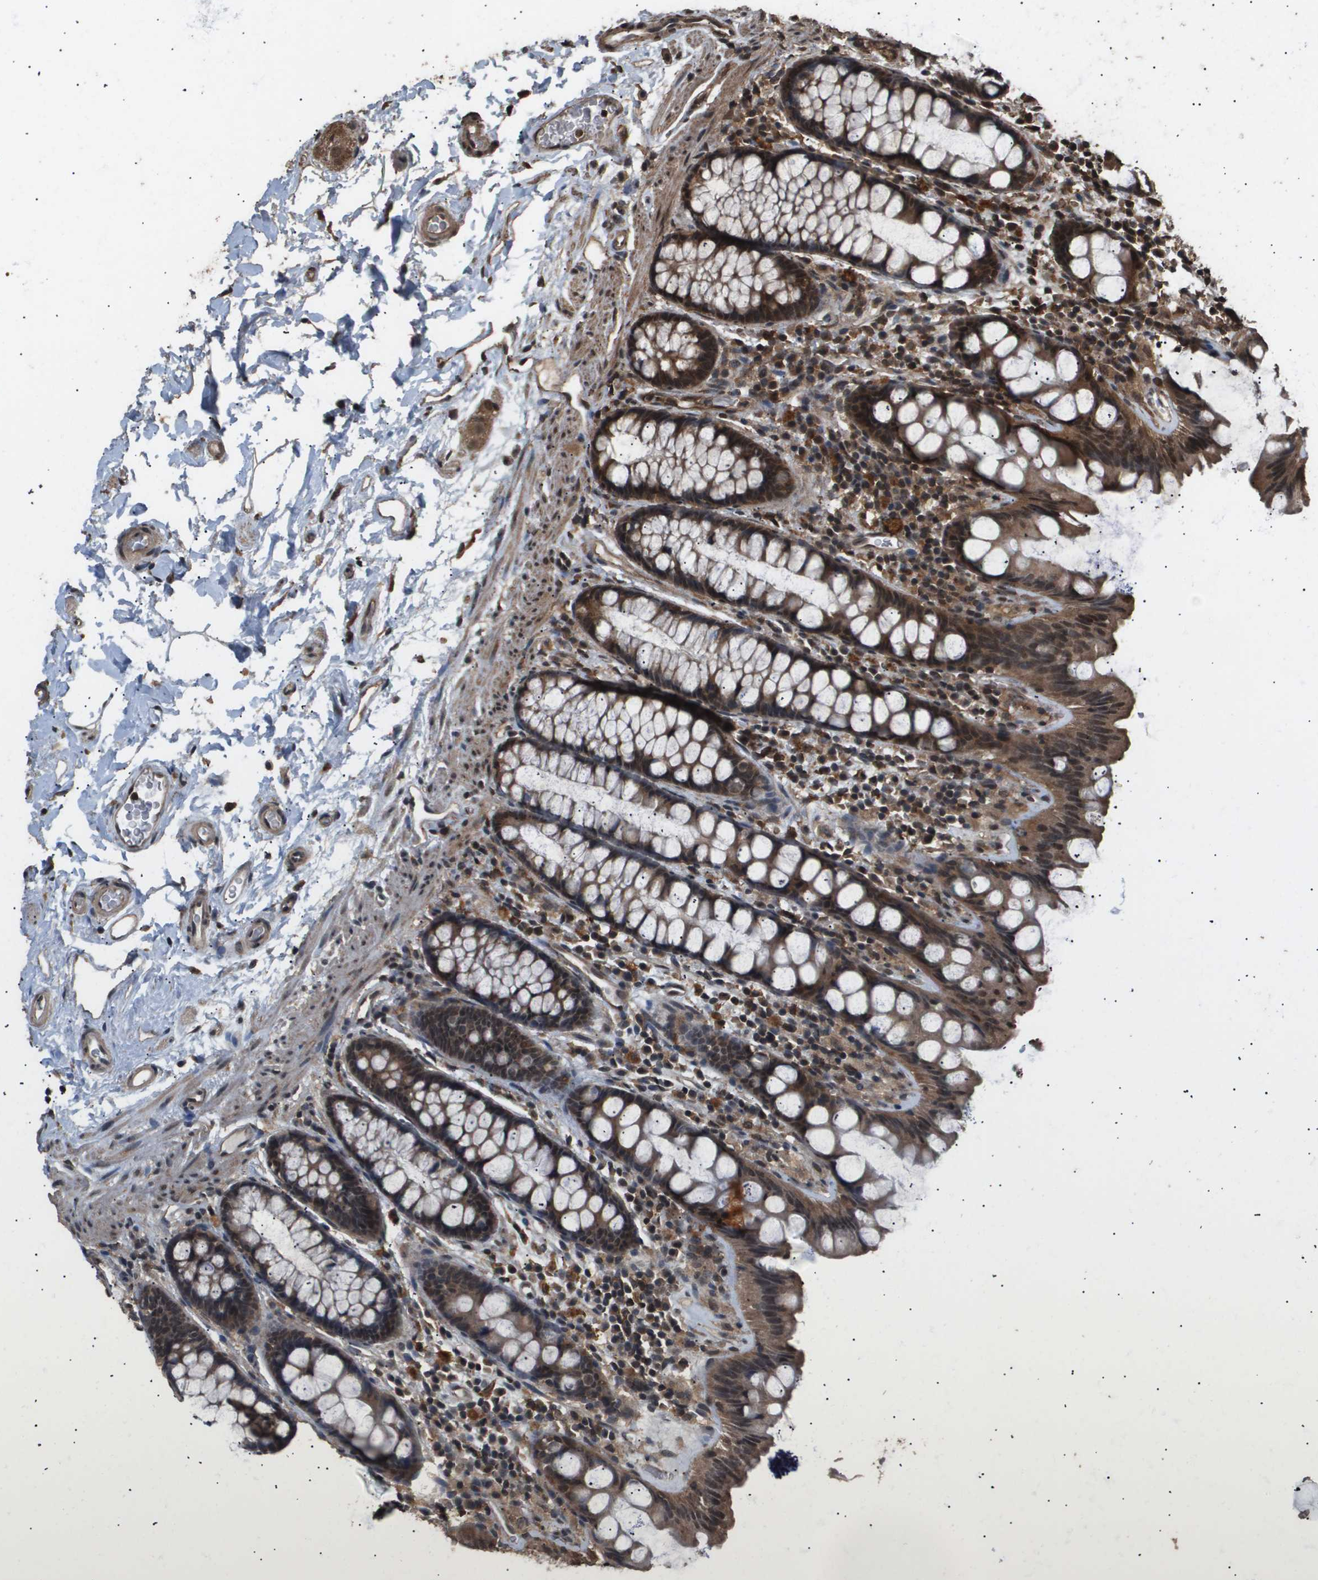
{"staining": {"intensity": "moderate", "quantity": ">75%", "location": "cytoplasmic/membranous,nuclear"}, "tissue": "colon", "cell_type": "Endothelial cells", "image_type": "normal", "snomed": [{"axis": "morphology", "description": "Normal tissue, NOS"}, {"axis": "topography", "description": "Colon"}], "caption": "Protein expression analysis of normal colon displays moderate cytoplasmic/membranous,nuclear expression in about >75% of endothelial cells.", "gene": "ING1", "patient": {"sex": "female", "age": 61}}